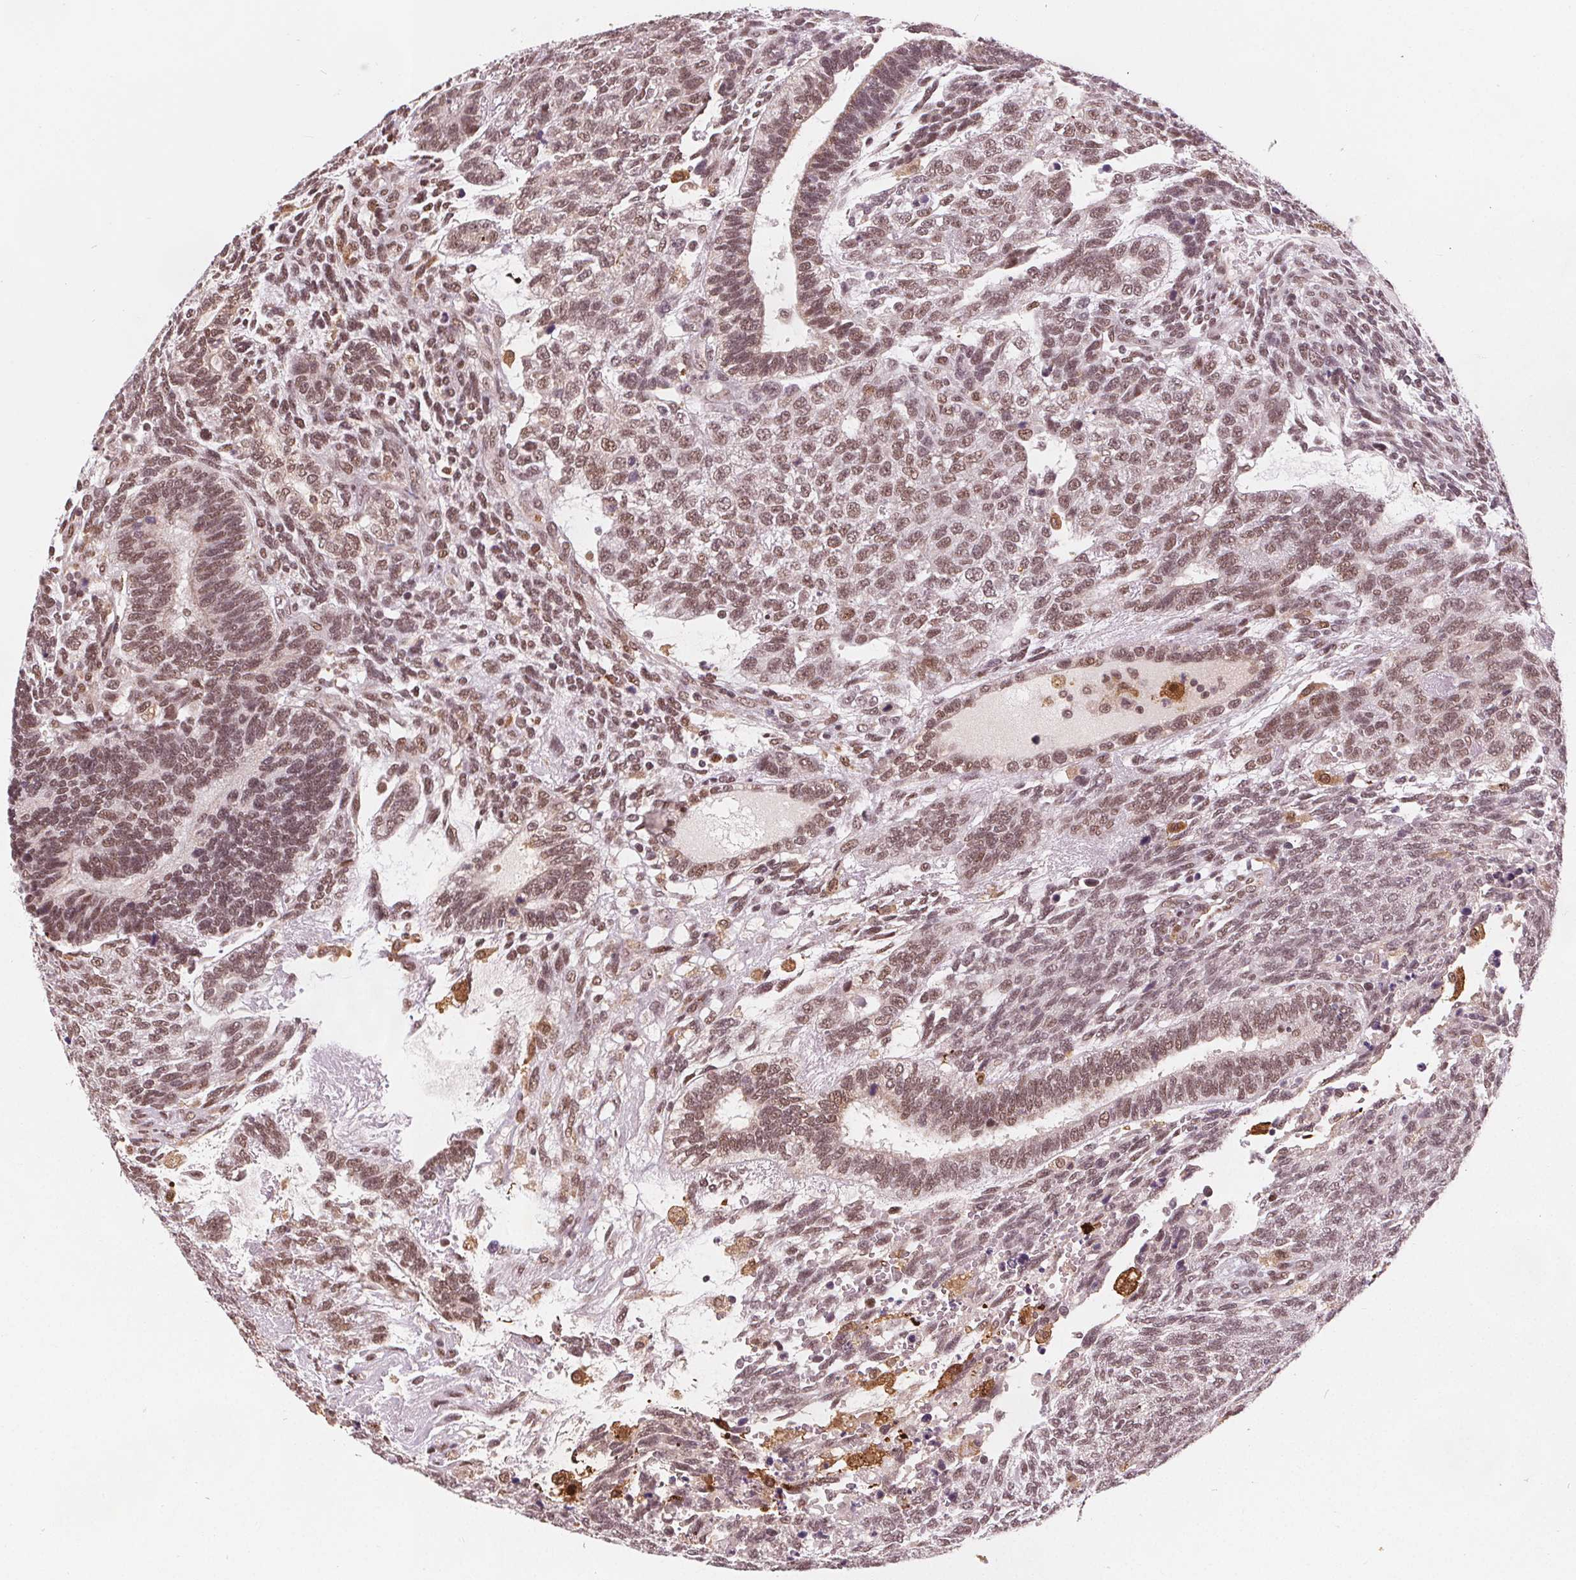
{"staining": {"intensity": "moderate", "quantity": "25%-75%", "location": "nuclear"}, "tissue": "testis cancer", "cell_type": "Tumor cells", "image_type": "cancer", "snomed": [{"axis": "morphology", "description": "Carcinoma, Embryonal, NOS"}, {"axis": "topography", "description": "Testis"}], "caption": "Immunohistochemical staining of human testis cancer (embryonal carcinoma) exhibits medium levels of moderate nuclear expression in about 25%-75% of tumor cells.", "gene": "DPM2", "patient": {"sex": "male", "age": 23}}